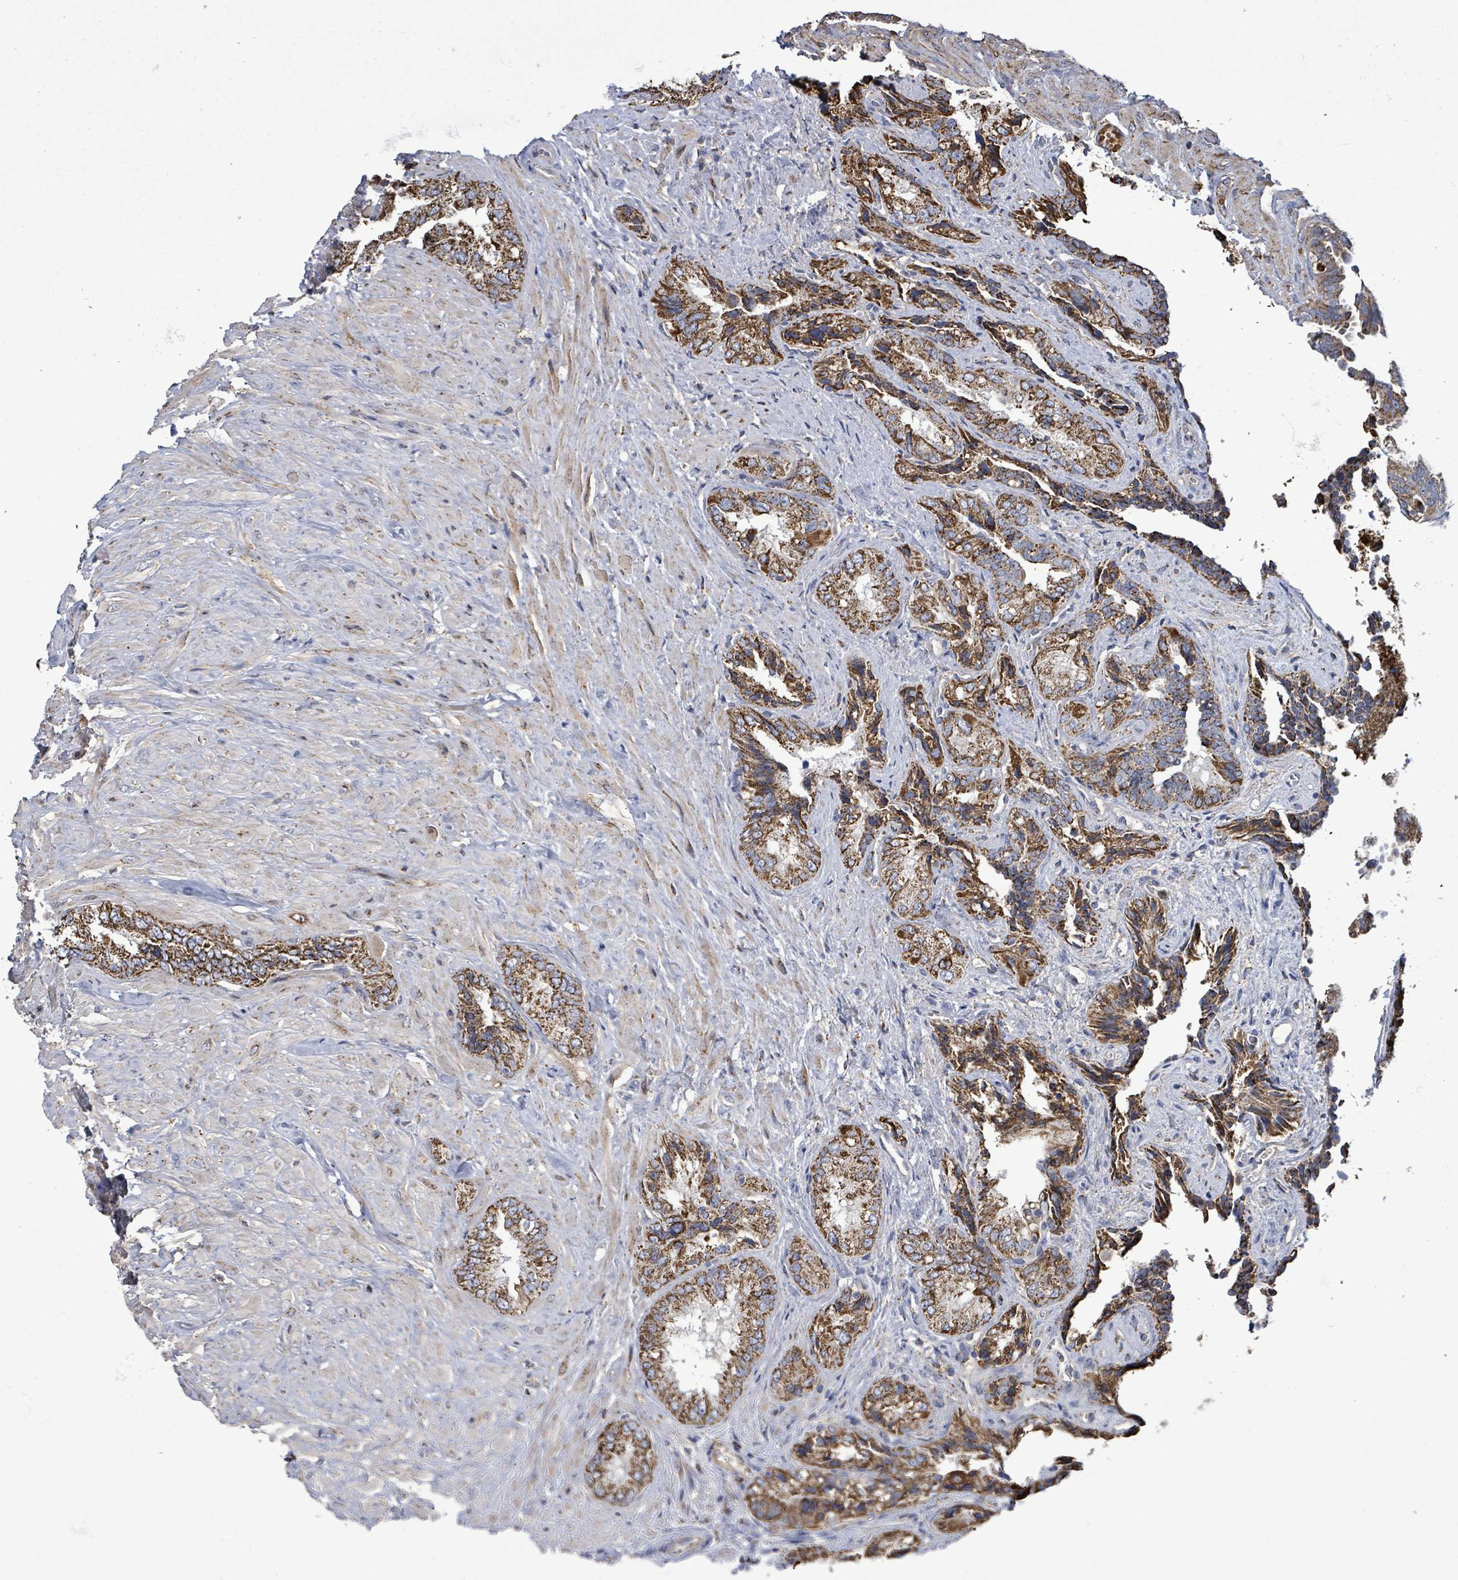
{"staining": {"intensity": "strong", "quantity": ">75%", "location": "cytoplasmic/membranous"}, "tissue": "seminal vesicle", "cell_type": "Glandular cells", "image_type": "normal", "snomed": [{"axis": "morphology", "description": "Normal tissue, NOS"}, {"axis": "topography", "description": "Seminal veicle"}, {"axis": "topography", "description": "Peripheral nerve tissue"}], "caption": "Approximately >75% of glandular cells in normal seminal vesicle display strong cytoplasmic/membranous protein positivity as visualized by brown immunohistochemical staining.", "gene": "MTMR12", "patient": {"sex": "male", "age": 67}}